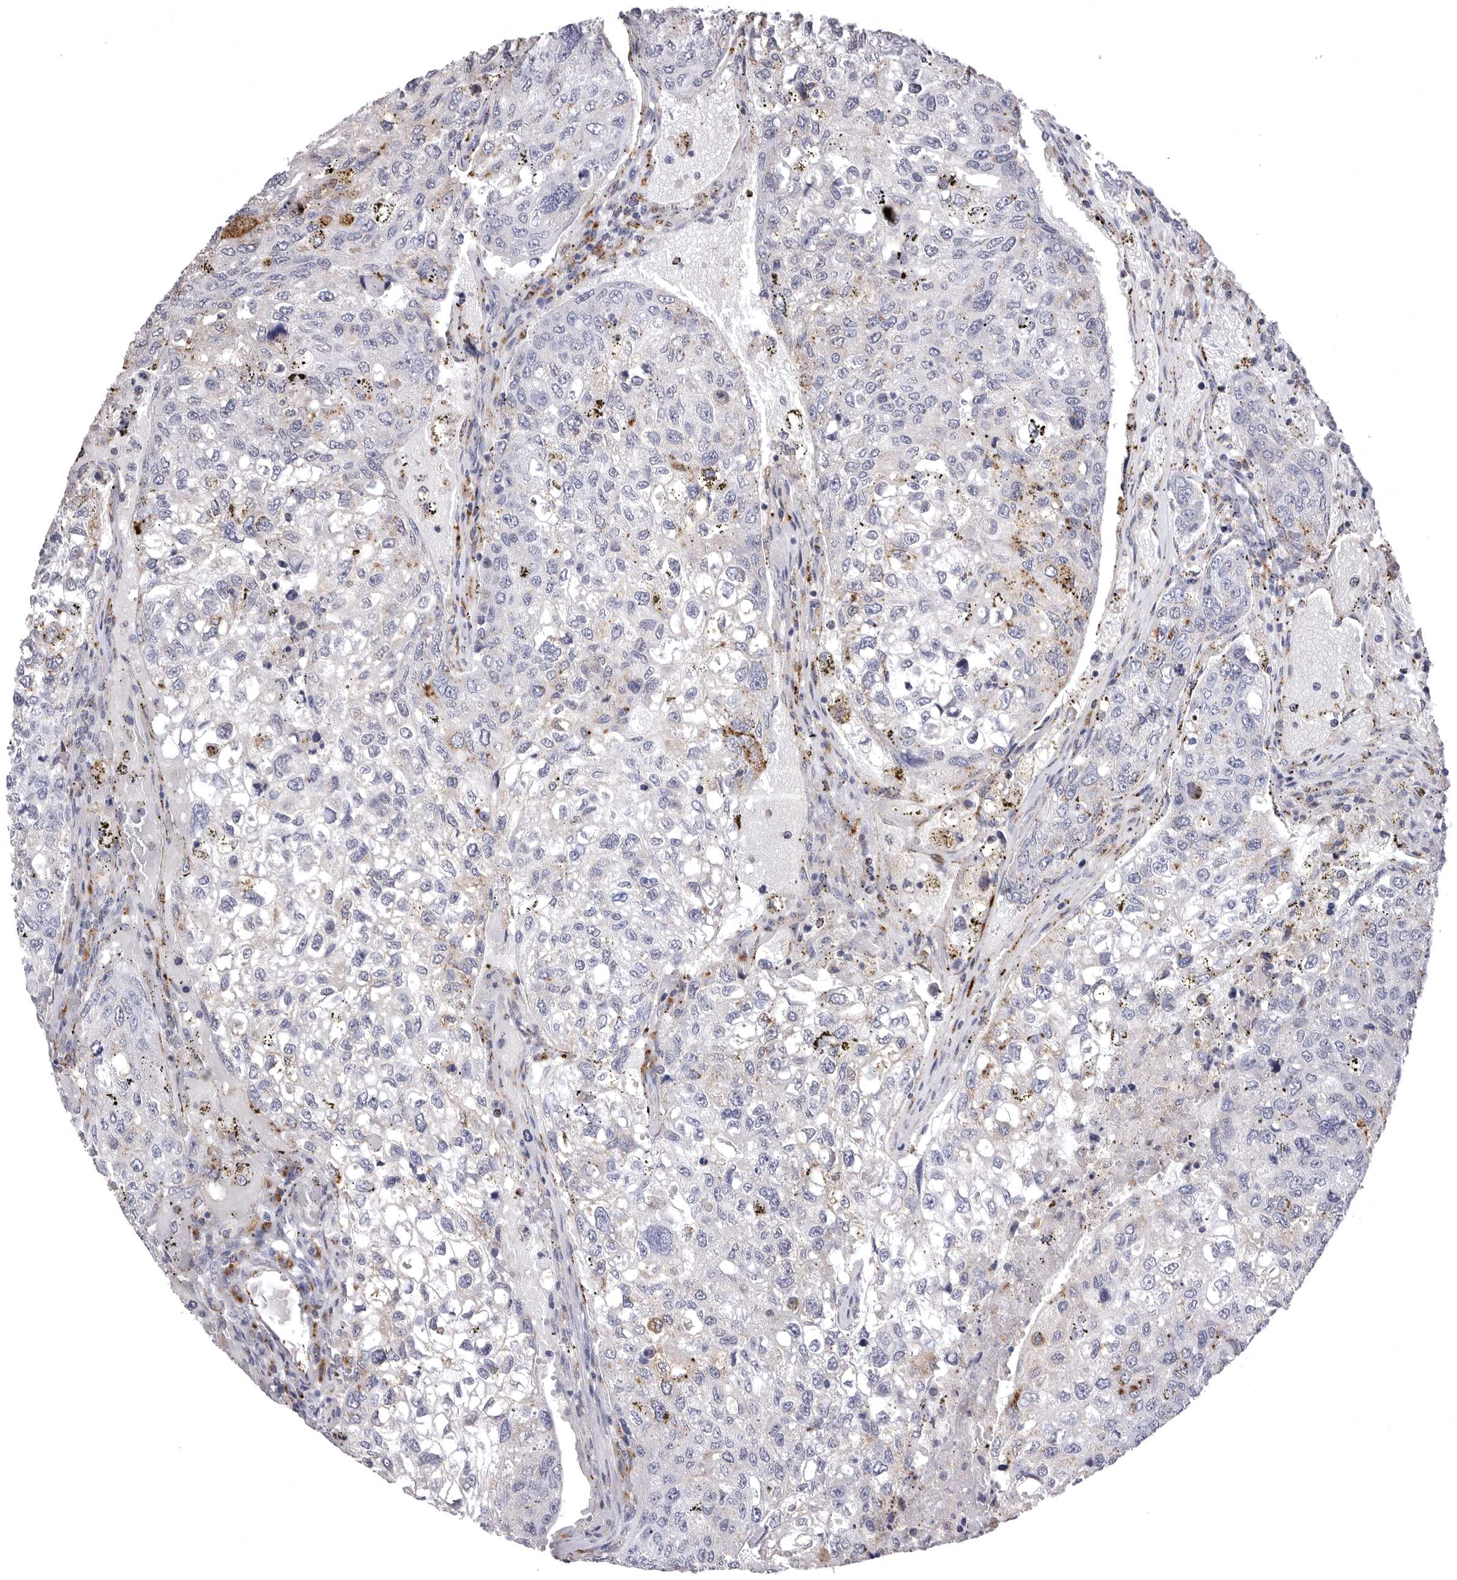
{"staining": {"intensity": "weak", "quantity": "<25%", "location": "cytoplasmic/membranous"}, "tissue": "urothelial cancer", "cell_type": "Tumor cells", "image_type": "cancer", "snomed": [{"axis": "morphology", "description": "Urothelial carcinoma, High grade"}, {"axis": "topography", "description": "Lymph node"}, {"axis": "topography", "description": "Urinary bladder"}], "caption": "An immunohistochemistry micrograph of urothelial cancer is shown. There is no staining in tumor cells of urothelial cancer.", "gene": "PSPN", "patient": {"sex": "male", "age": 51}}